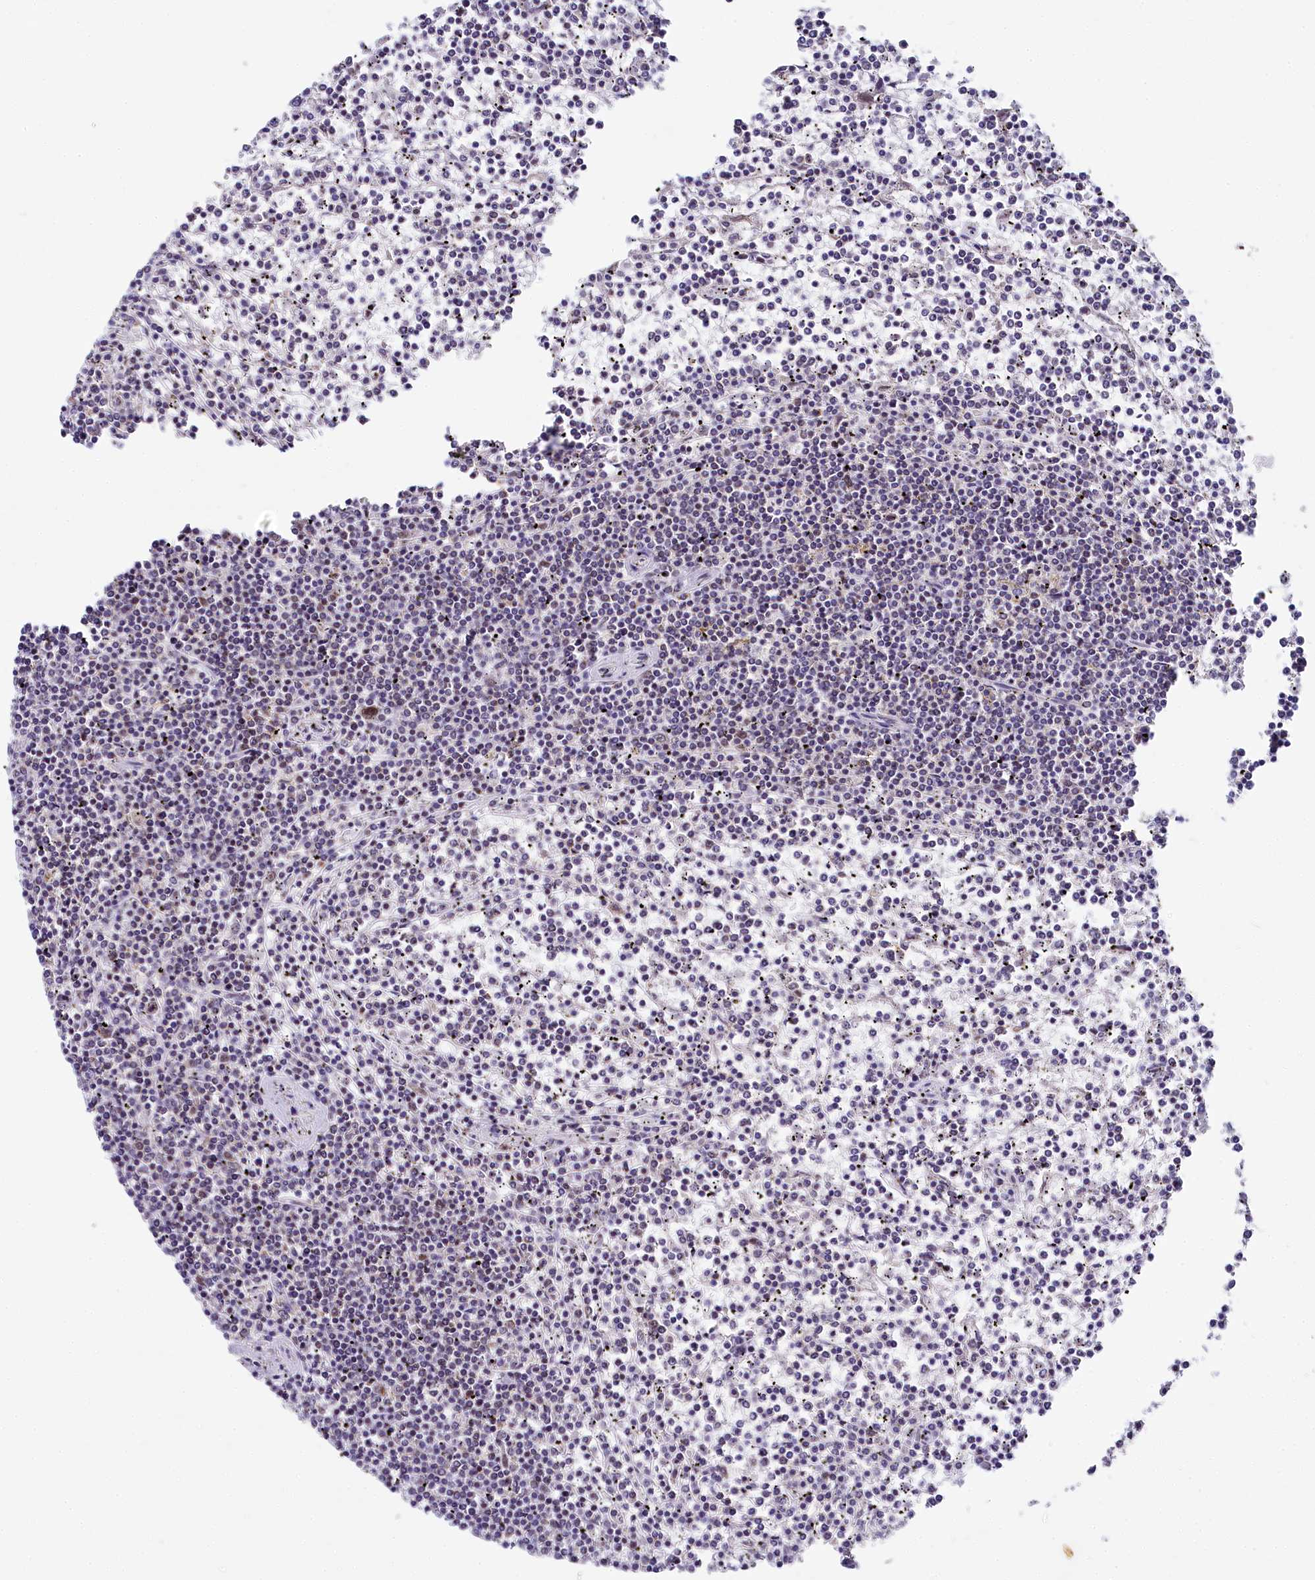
{"staining": {"intensity": "negative", "quantity": "none", "location": "none"}, "tissue": "lymphoma", "cell_type": "Tumor cells", "image_type": "cancer", "snomed": [{"axis": "morphology", "description": "Malignant lymphoma, non-Hodgkin's type, Low grade"}, {"axis": "topography", "description": "Spleen"}], "caption": "A high-resolution micrograph shows immunohistochemistry staining of lymphoma, which demonstrates no significant positivity in tumor cells. The staining is performed using DAB (3,3'-diaminobenzidine) brown chromogen with nuclei counter-stained in using hematoxylin.", "gene": "PPHLN1", "patient": {"sex": "female", "age": 19}}